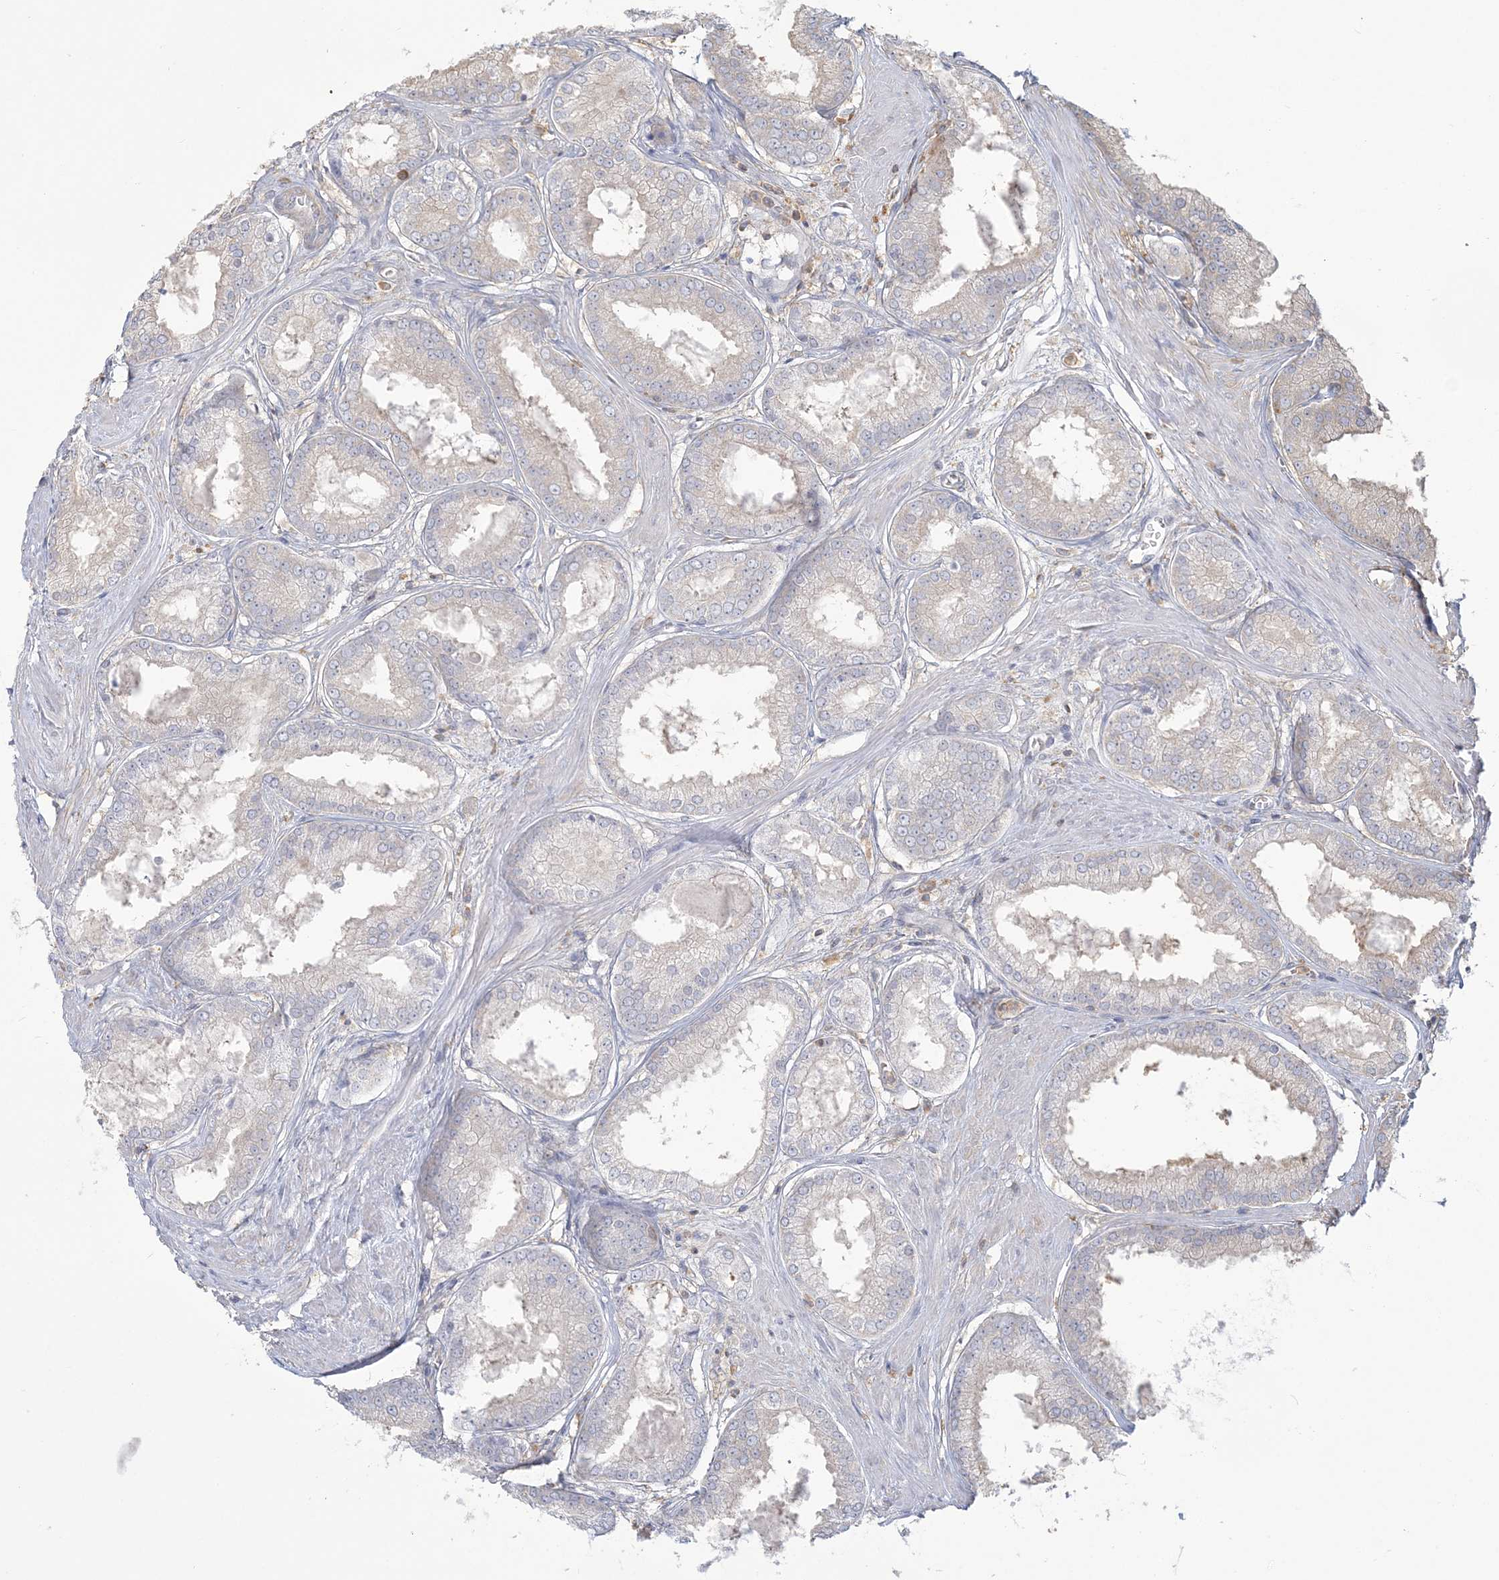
{"staining": {"intensity": "negative", "quantity": "none", "location": "none"}, "tissue": "prostate cancer", "cell_type": "Tumor cells", "image_type": "cancer", "snomed": [{"axis": "morphology", "description": "Adenocarcinoma, Low grade"}, {"axis": "topography", "description": "Prostate"}], "caption": "The immunohistochemistry (IHC) micrograph has no significant positivity in tumor cells of adenocarcinoma (low-grade) (prostate) tissue.", "gene": "ANKS1A", "patient": {"sex": "male", "age": 64}}